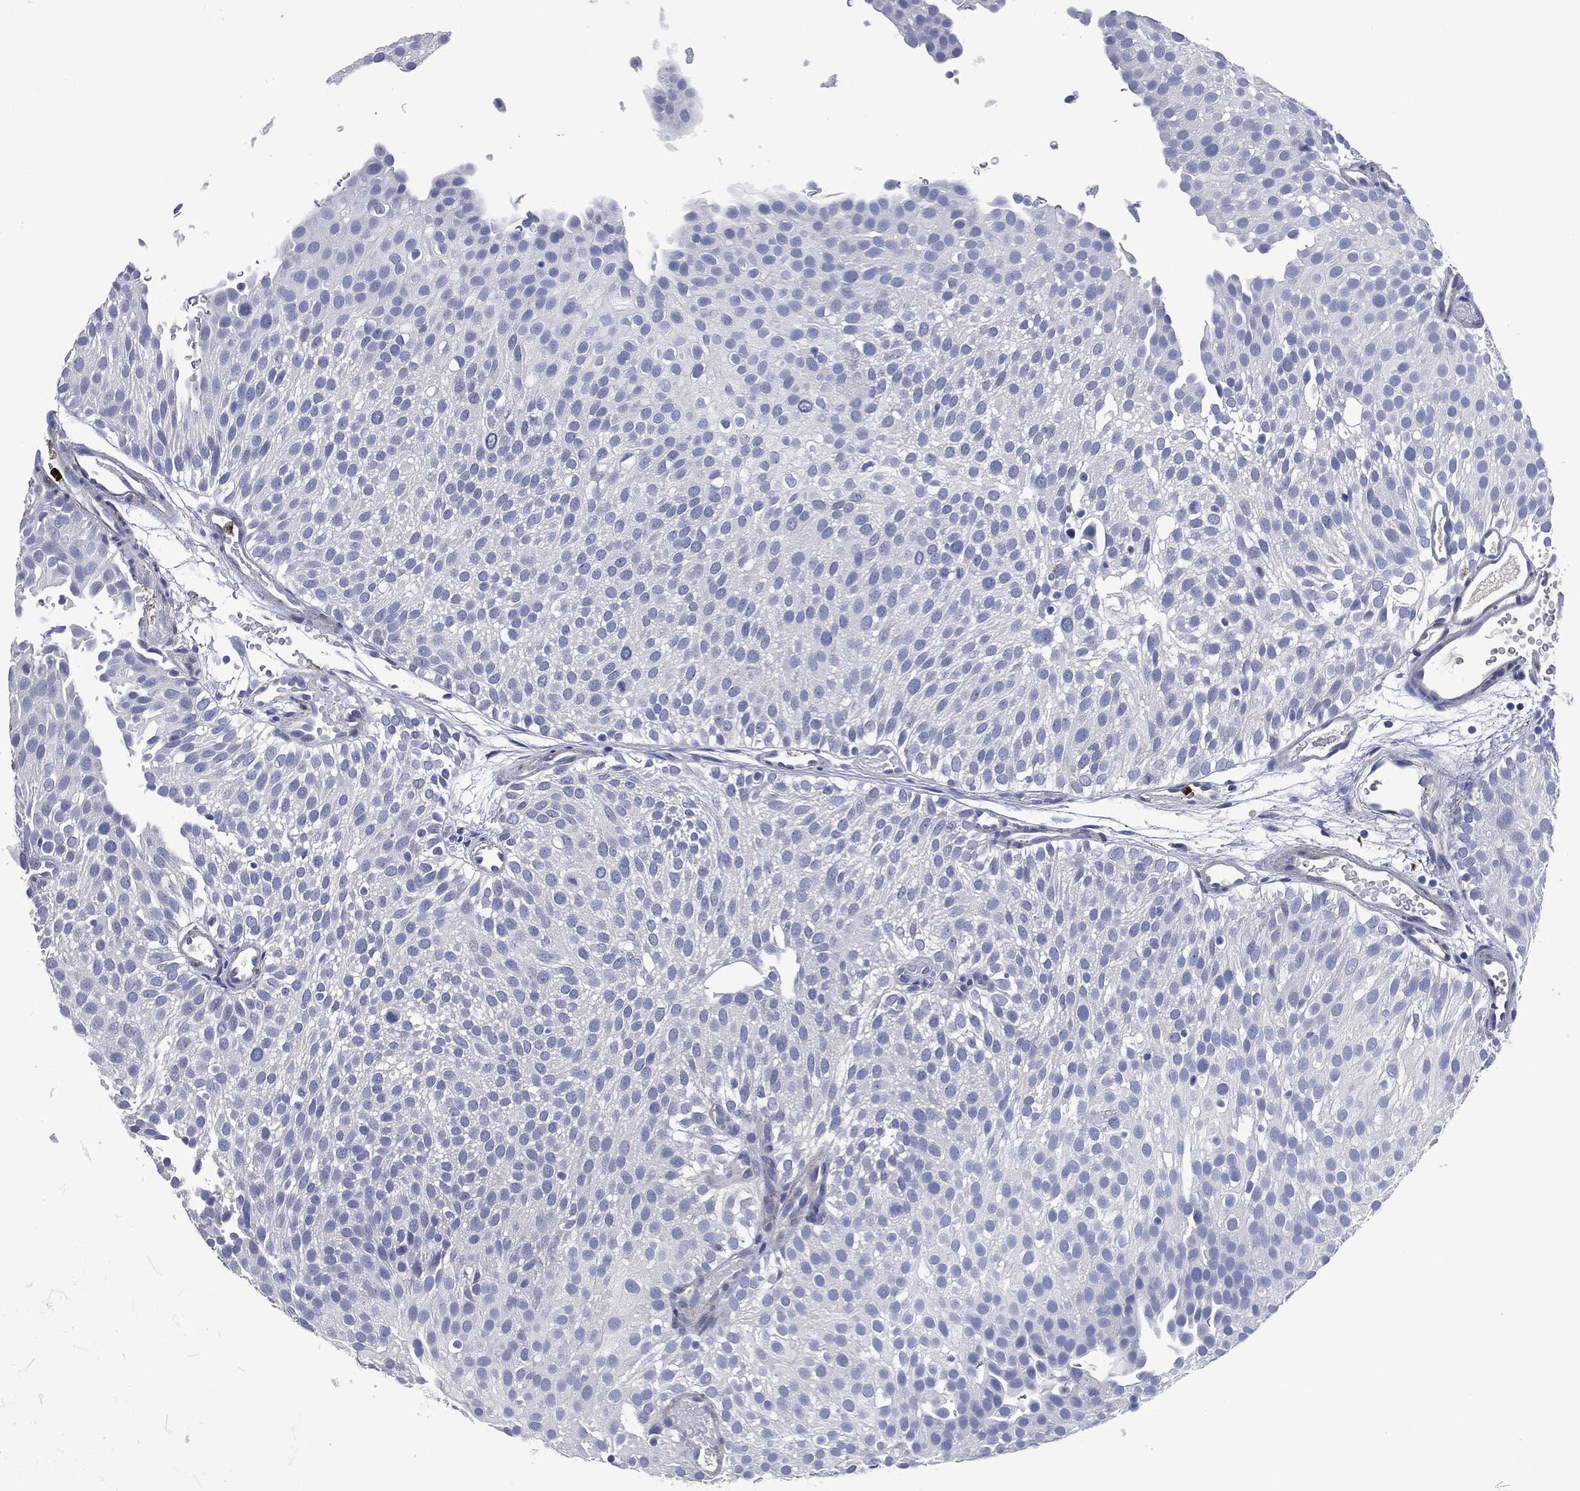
{"staining": {"intensity": "negative", "quantity": "none", "location": "none"}, "tissue": "urothelial cancer", "cell_type": "Tumor cells", "image_type": "cancer", "snomed": [{"axis": "morphology", "description": "Urothelial carcinoma, Low grade"}, {"axis": "topography", "description": "Urinary bladder"}], "caption": "Low-grade urothelial carcinoma was stained to show a protein in brown. There is no significant expression in tumor cells. Brightfield microscopy of immunohistochemistry (IHC) stained with DAB (3,3'-diaminobenzidine) (brown) and hematoxylin (blue), captured at high magnification.", "gene": "MPO", "patient": {"sex": "male", "age": 78}}